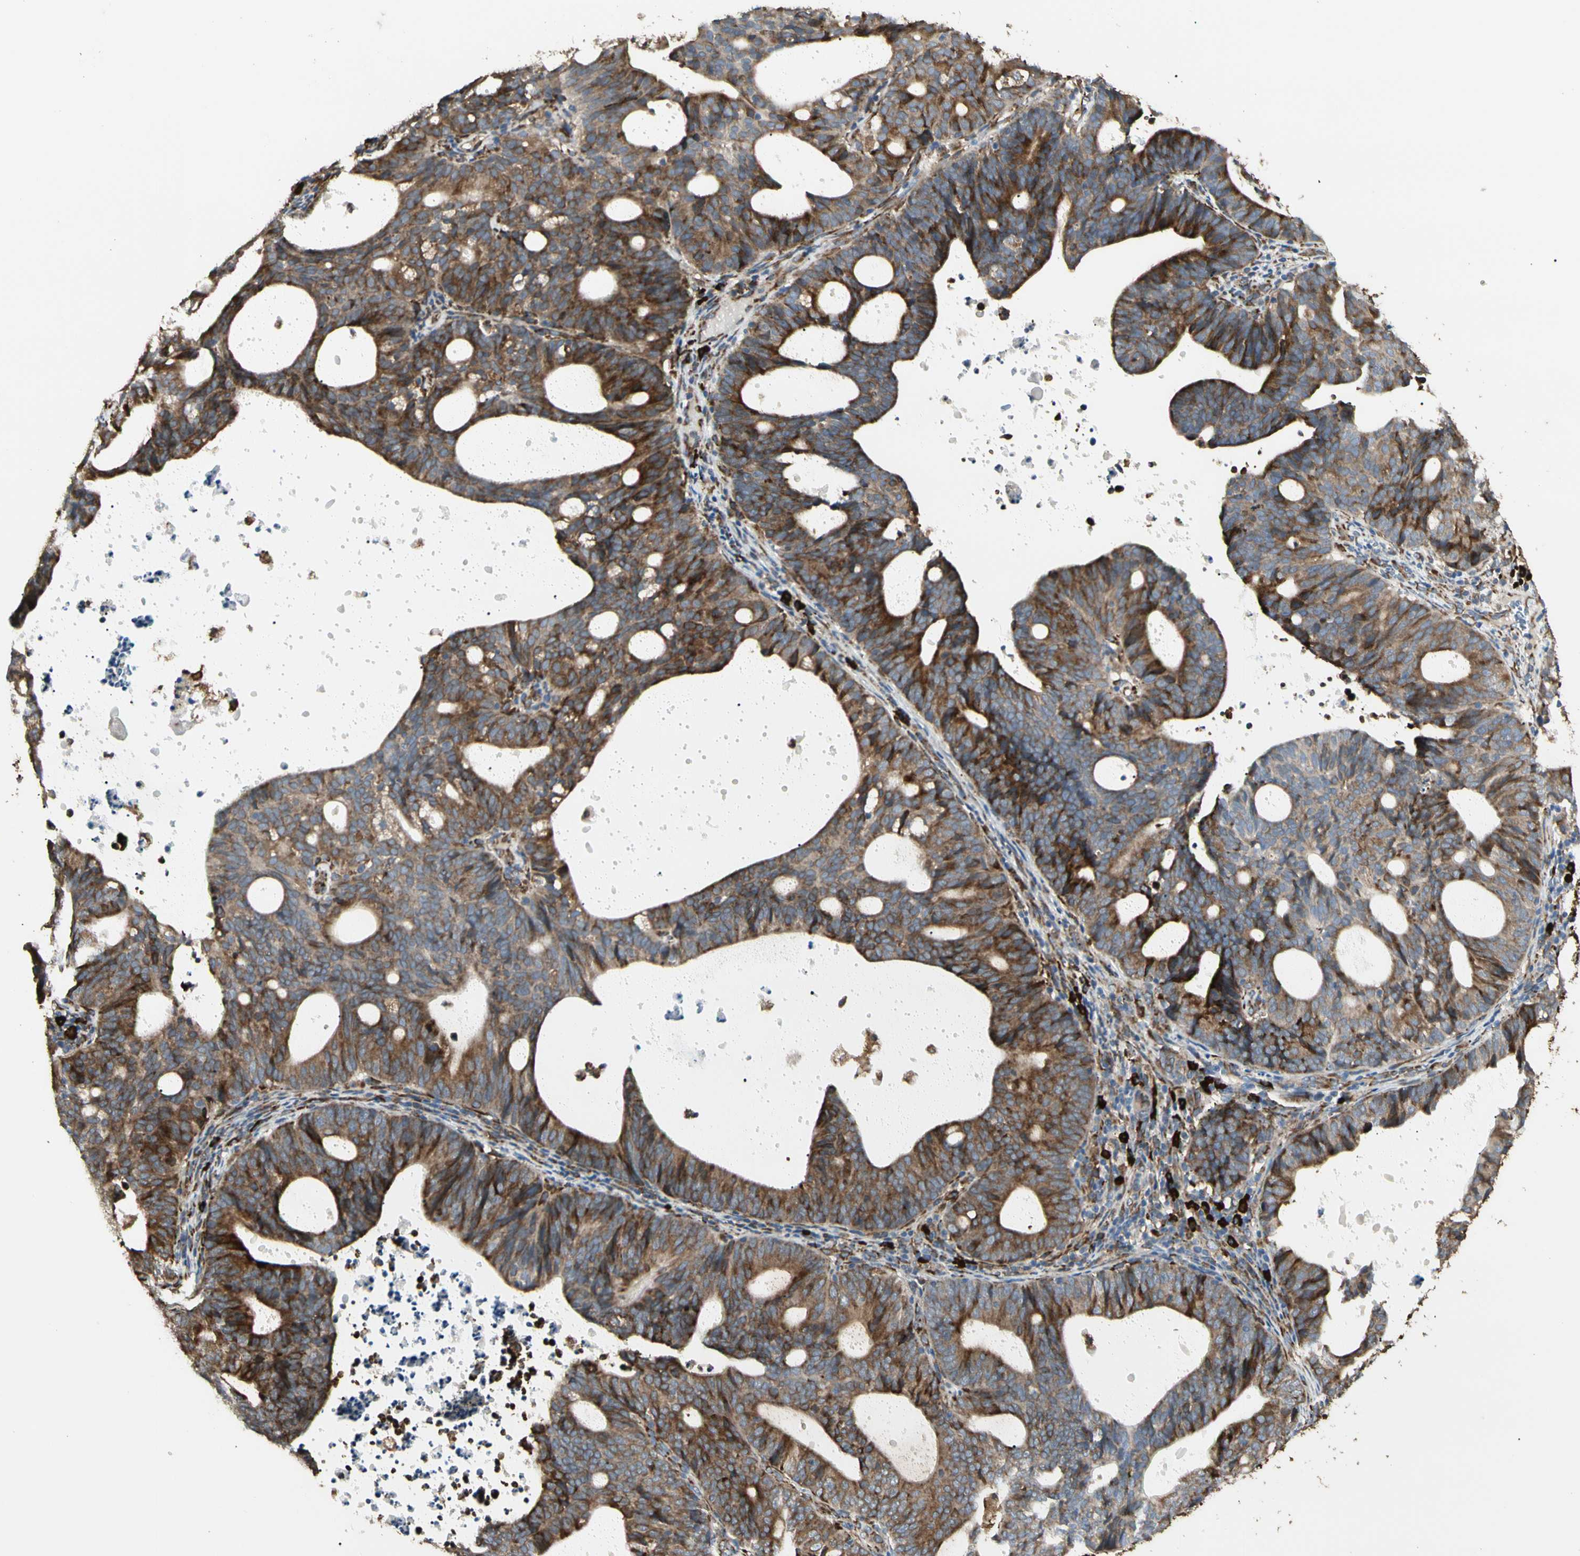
{"staining": {"intensity": "strong", "quantity": ">75%", "location": "cytoplasmic/membranous"}, "tissue": "endometrial cancer", "cell_type": "Tumor cells", "image_type": "cancer", "snomed": [{"axis": "morphology", "description": "Adenocarcinoma, NOS"}, {"axis": "topography", "description": "Uterus"}], "caption": "Protein expression analysis of endometrial cancer demonstrates strong cytoplasmic/membranous expression in about >75% of tumor cells. The staining is performed using DAB (3,3'-diaminobenzidine) brown chromogen to label protein expression. The nuclei are counter-stained blue using hematoxylin.", "gene": "HSP90B1", "patient": {"sex": "female", "age": 83}}